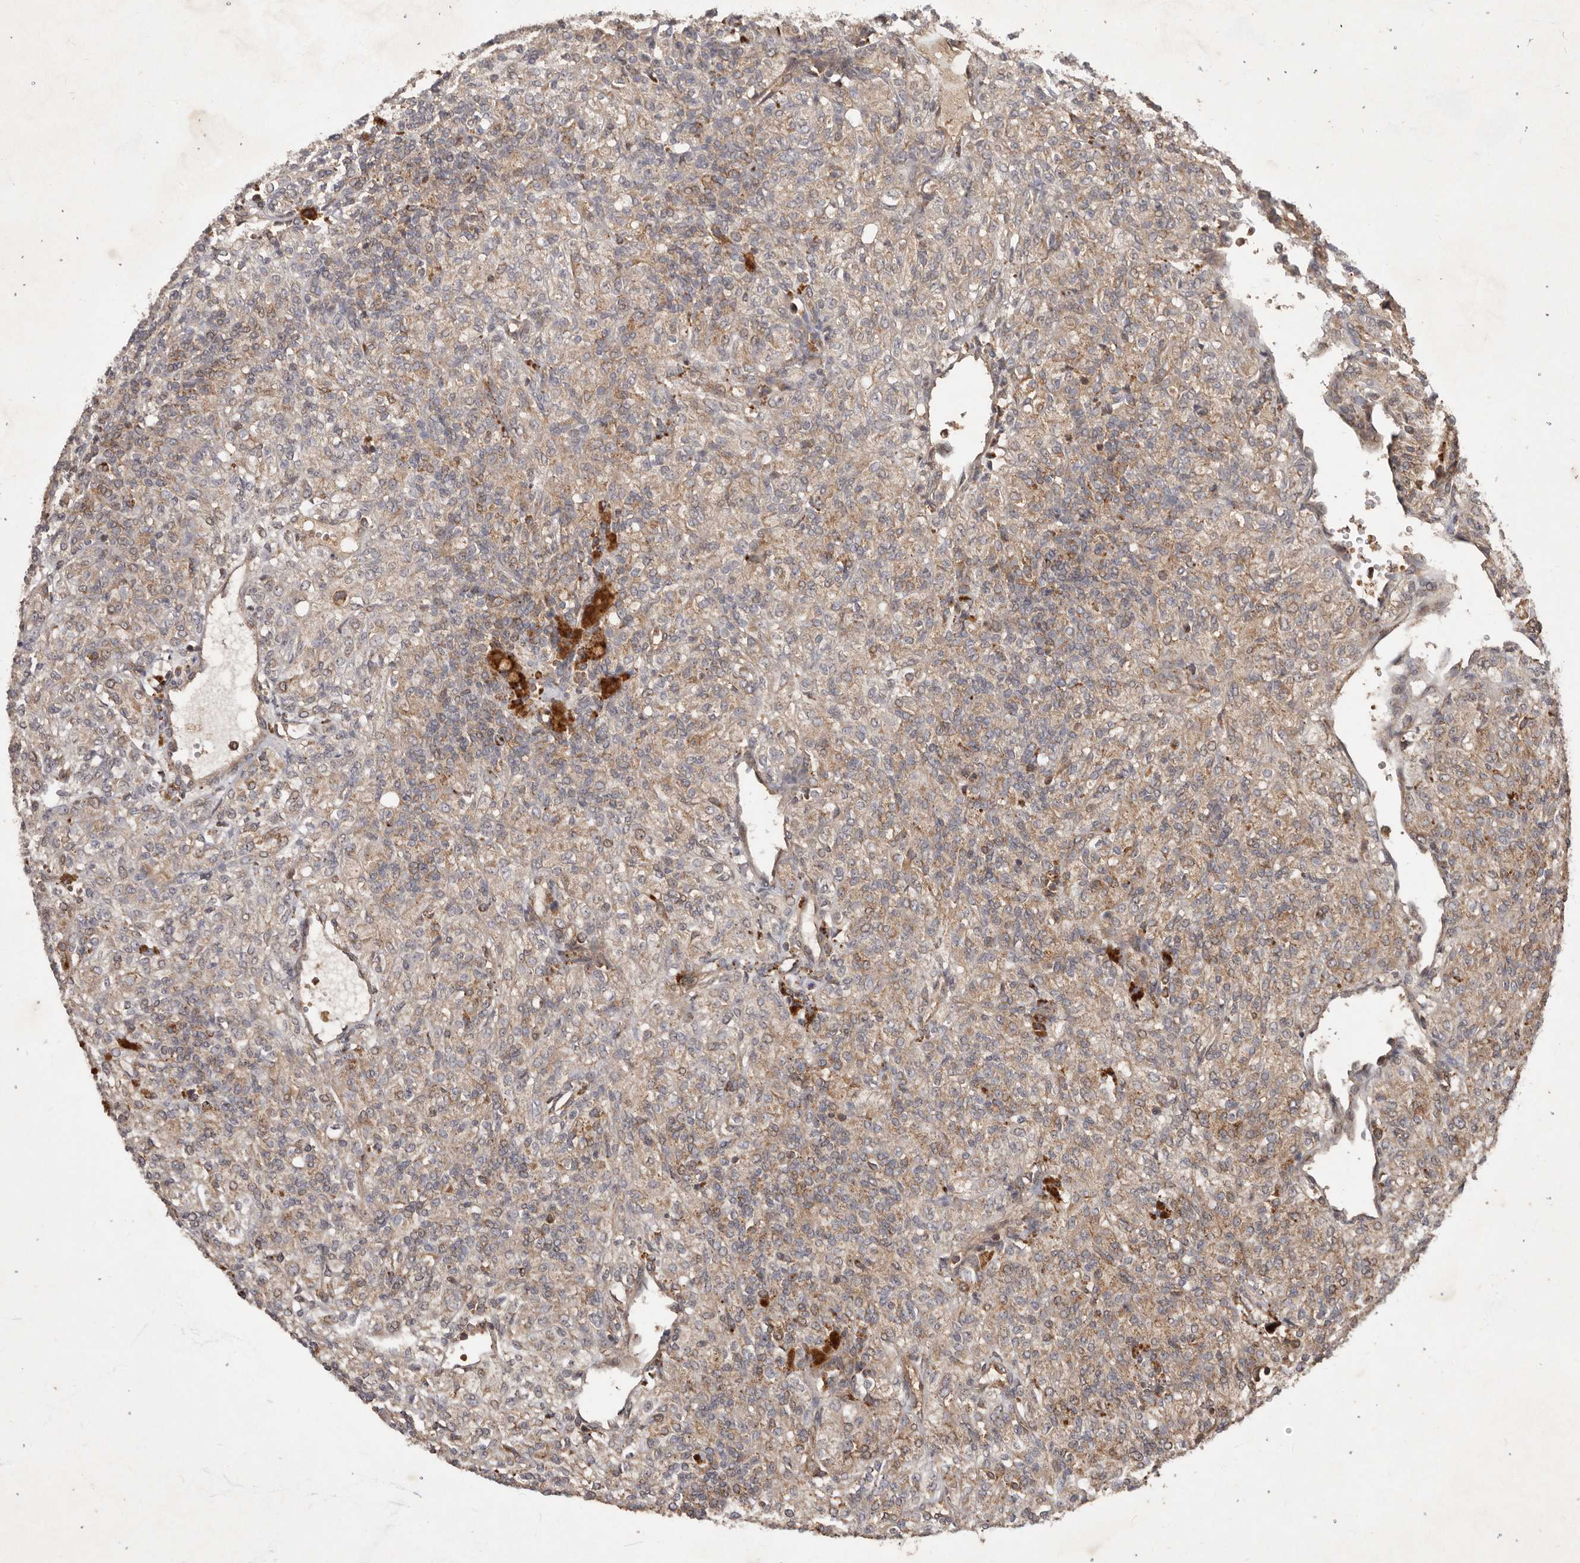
{"staining": {"intensity": "weak", "quantity": "25%-75%", "location": "cytoplasmic/membranous"}, "tissue": "renal cancer", "cell_type": "Tumor cells", "image_type": "cancer", "snomed": [{"axis": "morphology", "description": "Adenocarcinoma, NOS"}, {"axis": "topography", "description": "Kidney"}], "caption": "Human renal cancer (adenocarcinoma) stained with a brown dye displays weak cytoplasmic/membranous positive expression in about 25%-75% of tumor cells.", "gene": "STK36", "patient": {"sex": "male", "age": 77}}